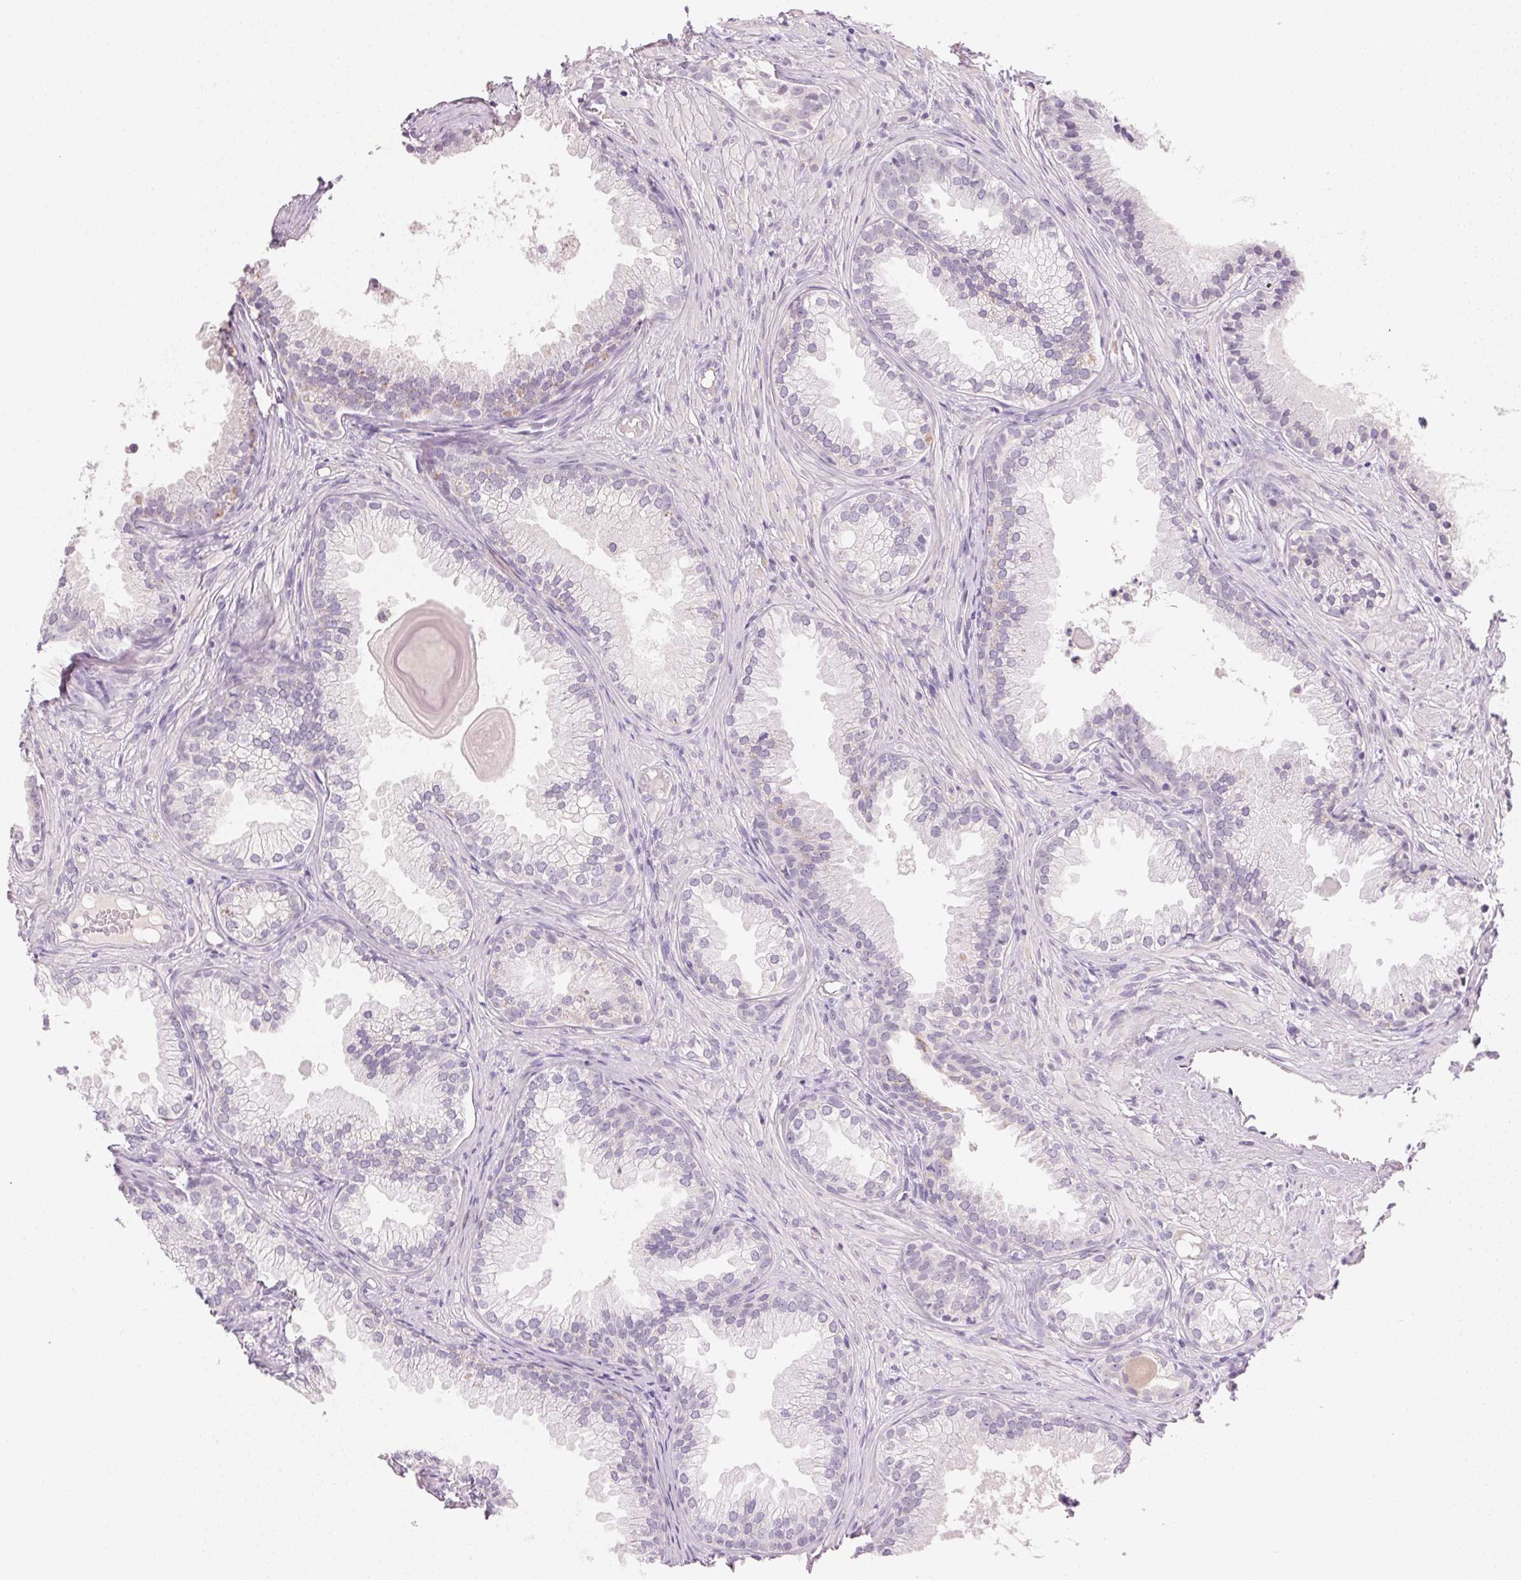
{"staining": {"intensity": "negative", "quantity": "none", "location": "none"}, "tissue": "prostate cancer", "cell_type": "Tumor cells", "image_type": "cancer", "snomed": [{"axis": "morphology", "description": "Adenocarcinoma, High grade"}, {"axis": "topography", "description": "Prostate"}], "caption": "Protein analysis of prostate cancer shows no significant expression in tumor cells.", "gene": "CYP11B1", "patient": {"sex": "male", "age": 83}}